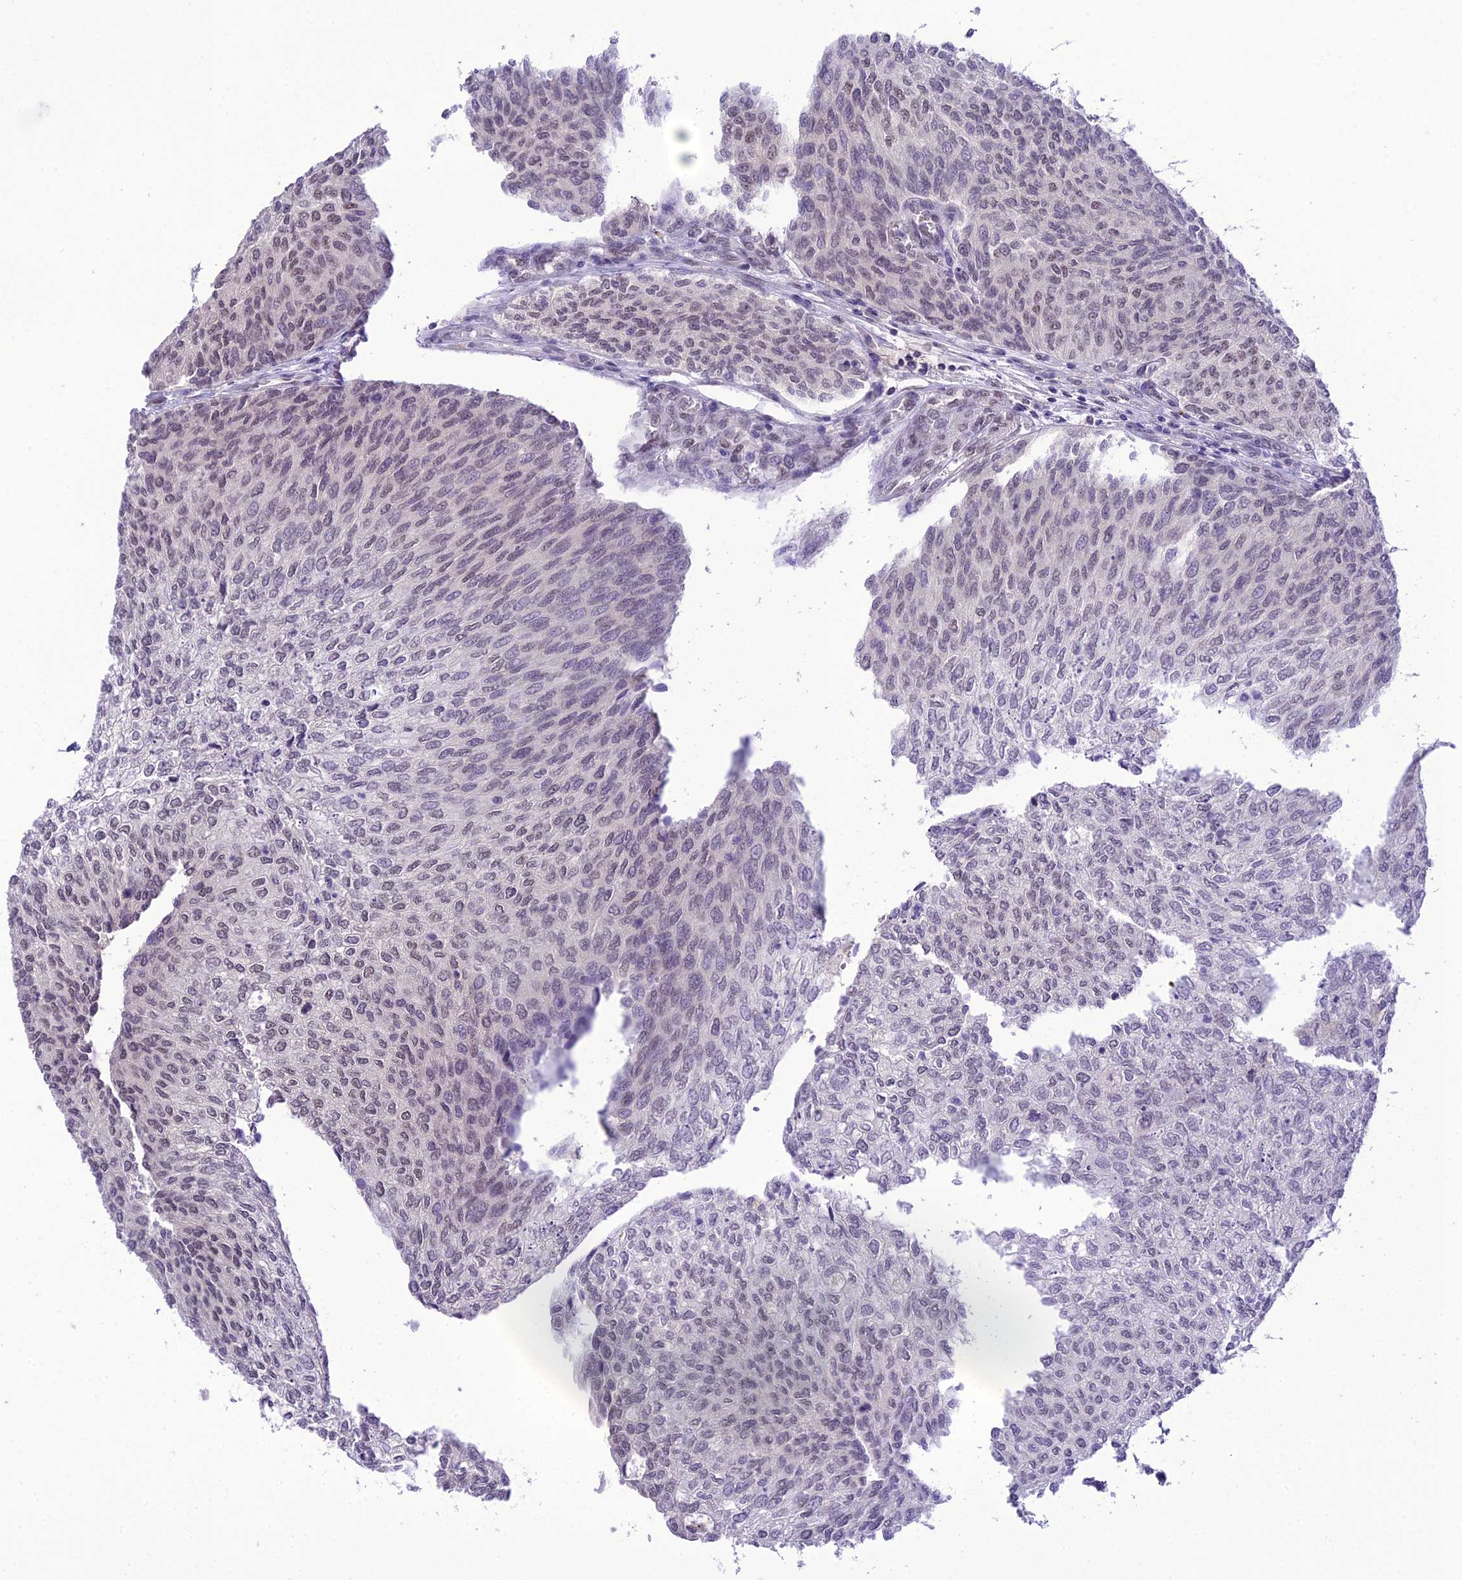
{"staining": {"intensity": "moderate", "quantity": "25%-75%", "location": "nuclear"}, "tissue": "urothelial cancer", "cell_type": "Tumor cells", "image_type": "cancer", "snomed": [{"axis": "morphology", "description": "Urothelial carcinoma, Low grade"}, {"axis": "topography", "description": "Urinary bladder"}], "caption": "Human urothelial cancer stained with a protein marker reveals moderate staining in tumor cells.", "gene": "SH3RF3", "patient": {"sex": "female", "age": 79}}